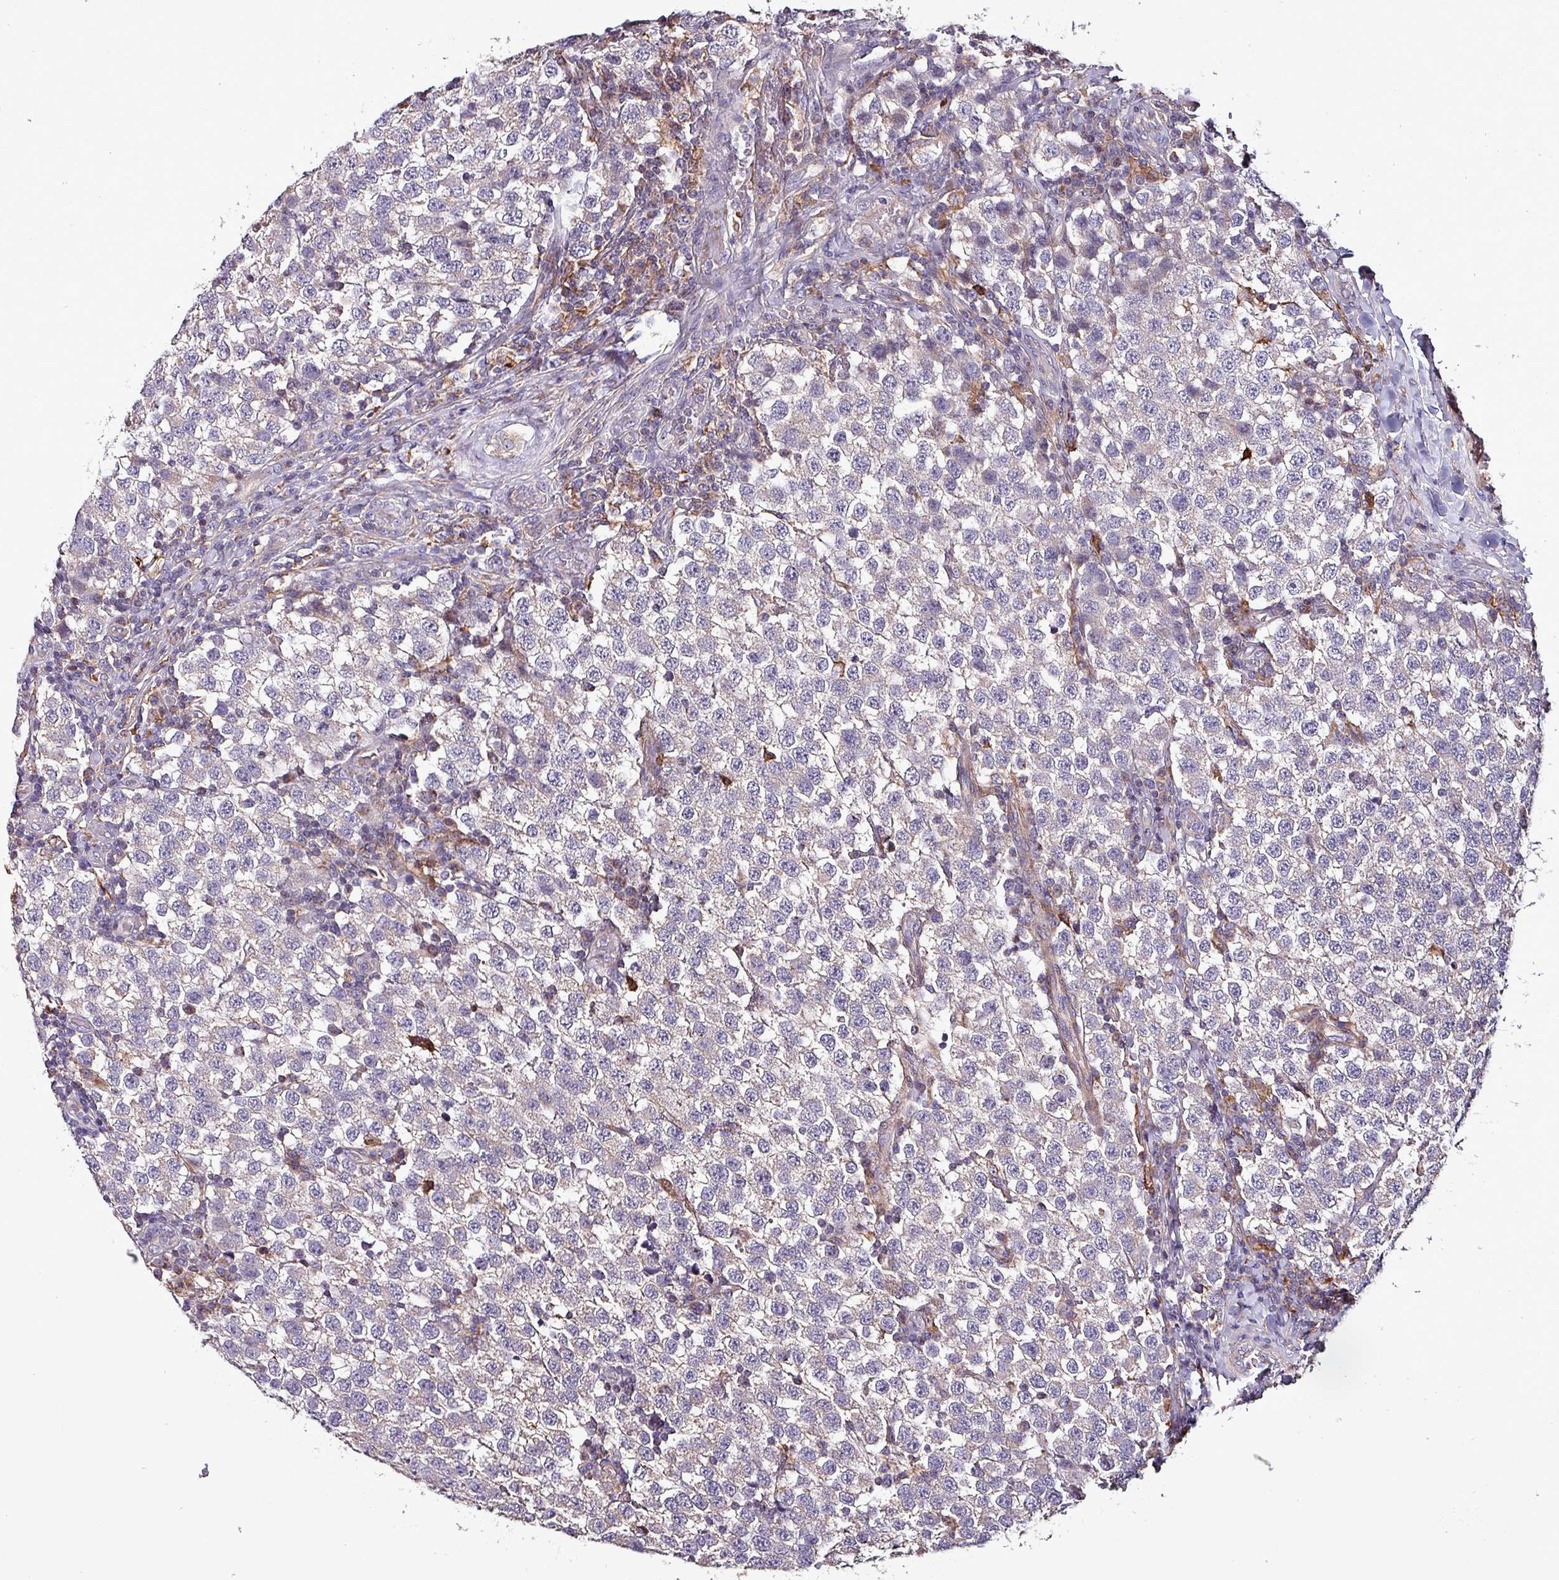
{"staining": {"intensity": "negative", "quantity": "none", "location": "none"}, "tissue": "testis cancer", "cell_type": "Tumor cells", "image_type": "cancer", "snomed": [{"axis": "morphology", "description": "Seminoma, NOS"}, {"axis": "topography", "description": "Testis"}], "caption": "This is an immunohistochemistry (IHC) micrograph of testis seminoma. There is no expression in tumor cells.", "gene": "SCIN", "patient": {"sex": "male", "age": 34}}